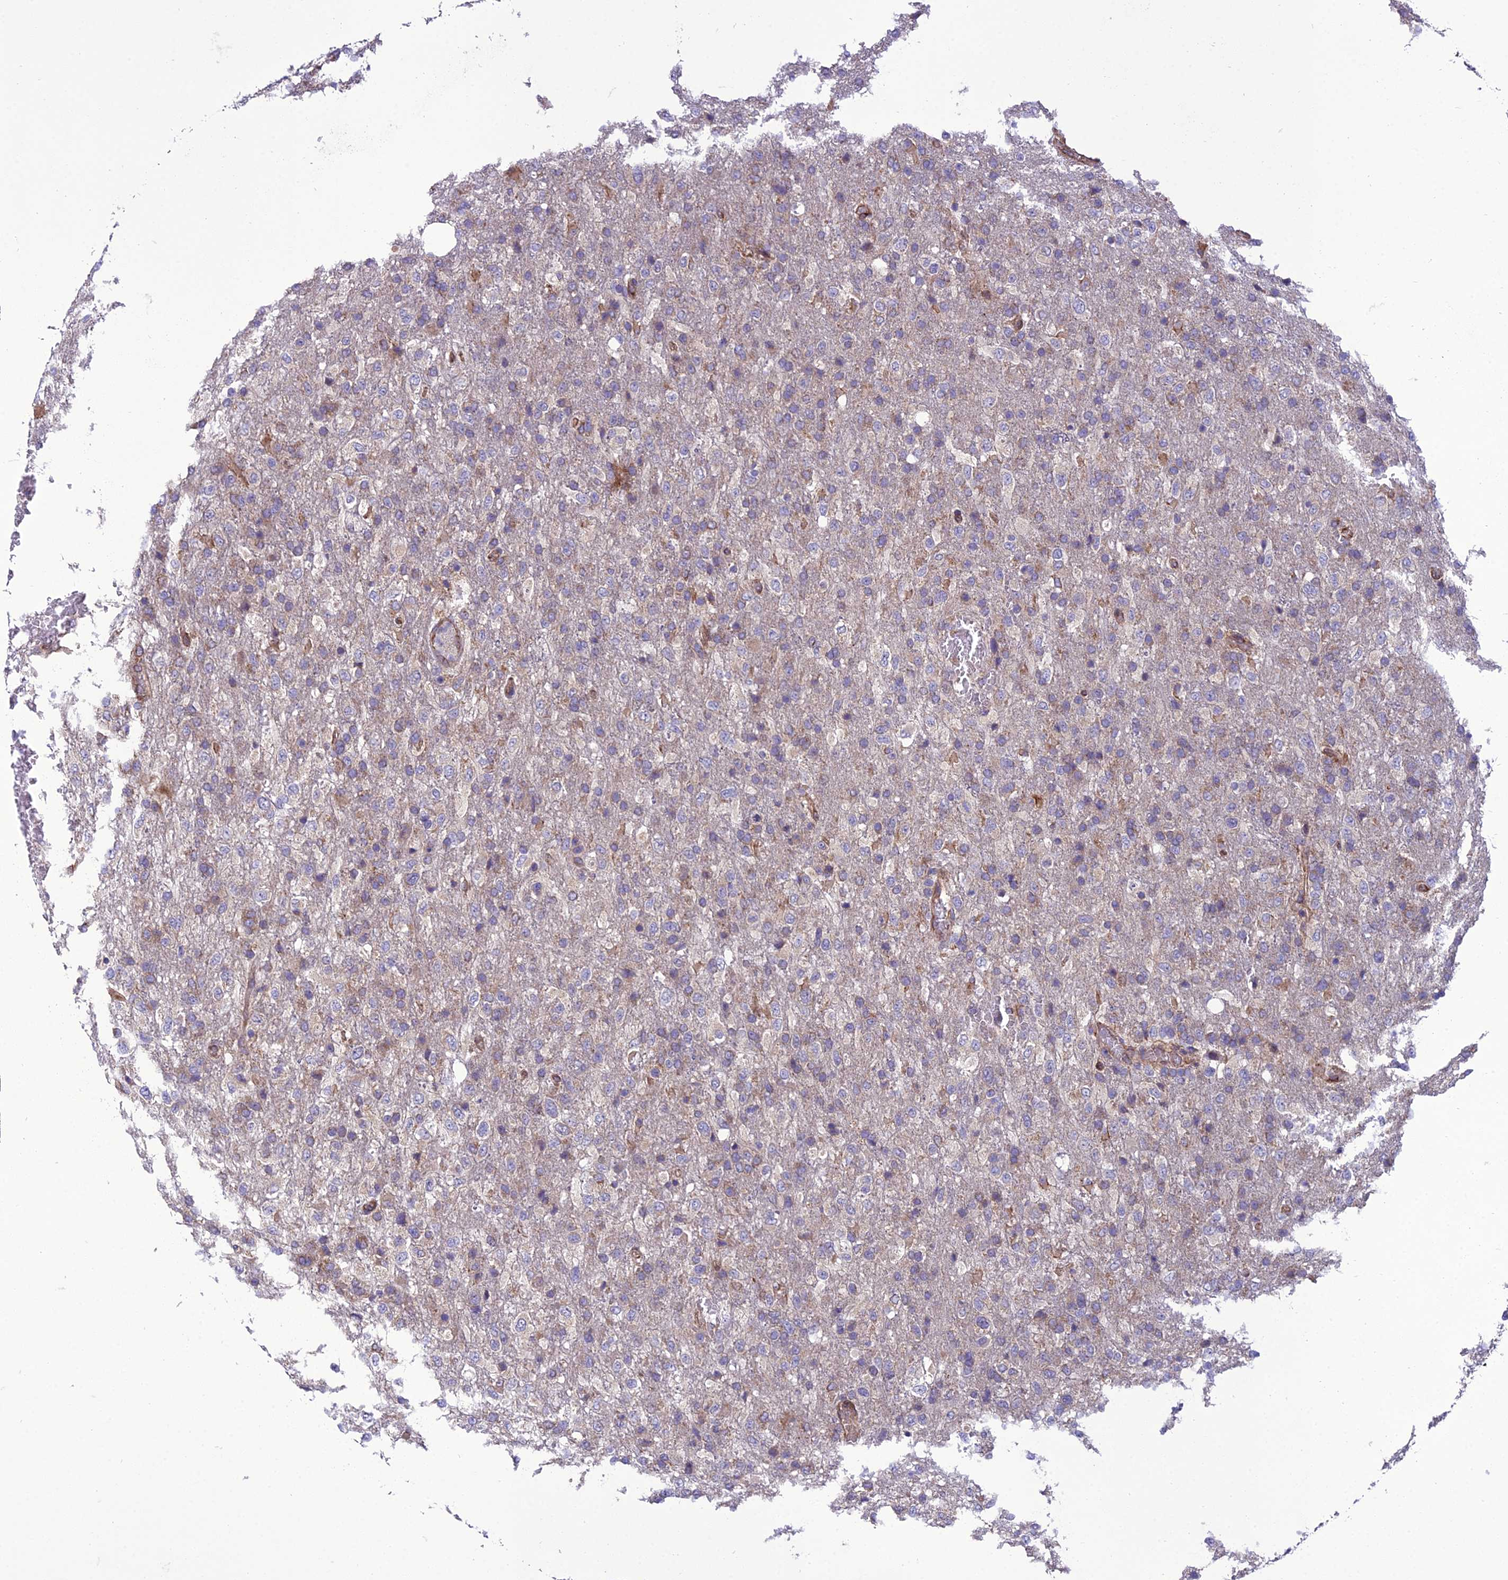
{"staining": {"intensity": "moderate", "quantity": "<25%", "location": "cytoplasmic/membranous"}, "tissue": "glioma", "cell_type": "Tumor cells", "image_type": "cancer", "snomed": [{"axis": "morphology", "description": "Glioma, malignant, High grade"}, {"axis": "topography", "description": "Brain"}], "caption": "Malignant glioma (high-grade) tissue demonstrates moderate cytoplasmic/membranous expression in about <25% of tumor cells, visualized by immunohistochemistry.", "gene": "GIMAP1", "patient": {"sex": "female", "age": 74}}